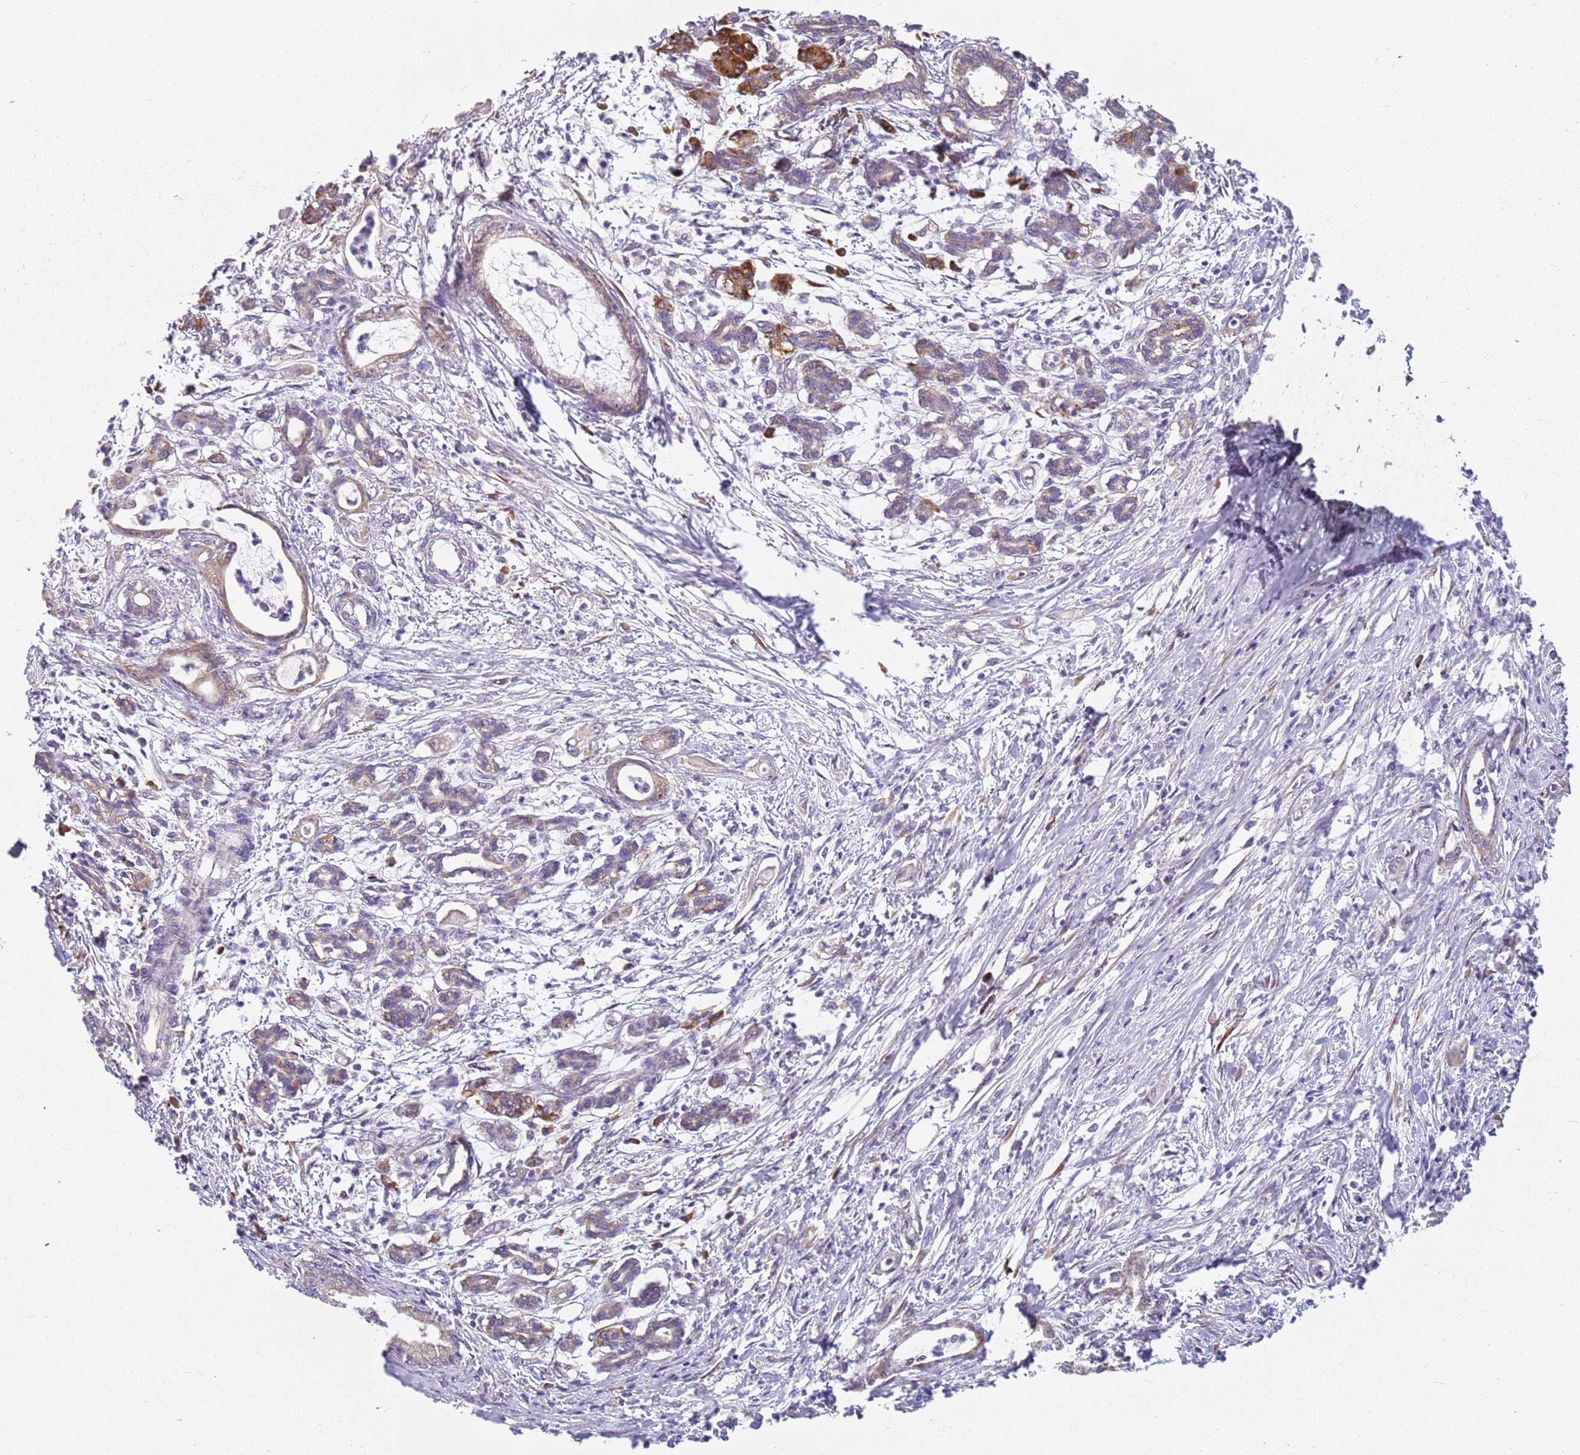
{"staining": {"intensity": "weak", "quantity": "25%-75%", "location": "cytoplasmic/membranous"}, "tissue": "pancreatic cancer", "cell_type": "Tumor cells", "image_type": "cancer", "snomed": [{"axis": "morphology", "description": "Adenocarcinoma, NOS"}, {"axis": "topography", "description": "Pancreas"}], "caption": "Immunohistochemical staining of human pancreatic cancer demonstrates low levels of weak cytoplasmic/membranous positivity in about 25%-75% of tumor cells.", "gene": "RPS28", "patient": {"sex": "female", "age": 55}}